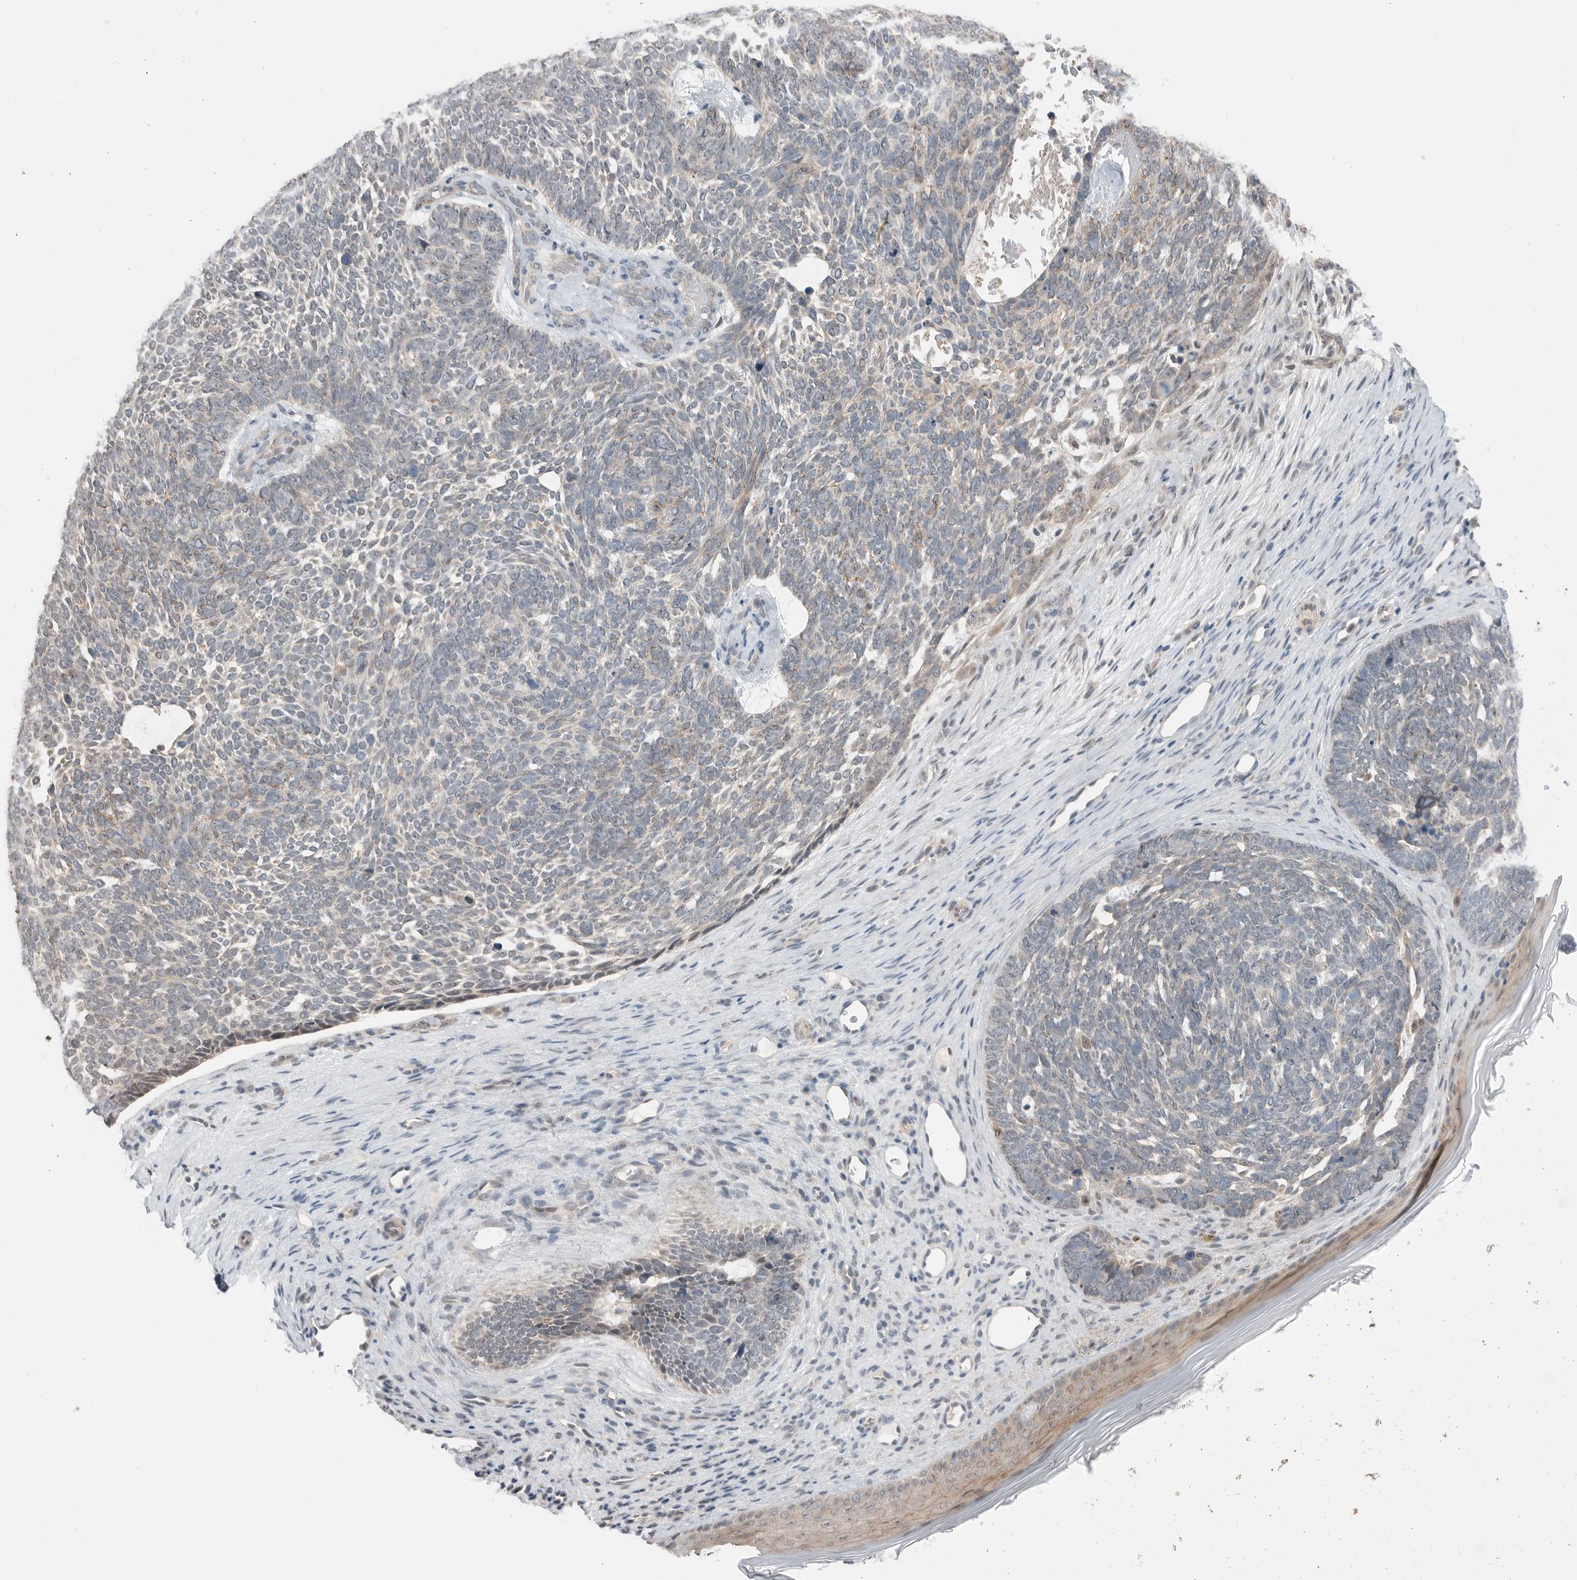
{"staining": {"intensity": "weak", "quantity": "<25%", "location": "cytoplasmic/membranous"}, "tissue": "skin cancer", "cell_type": "Tumor cells", "image_type": "cancer", "snomed": [{"axis": "morphology", "description": "Basal cell carcinoma"}, {"axis": "topography", "description": "Skin"}], "caption": "Immunohistochemistry of human basal cell carcinoma (skin) exhibits no staining in tumor cells.", "gene": "NTAQ1", "patient": {"sex": "female", "age": 85}}